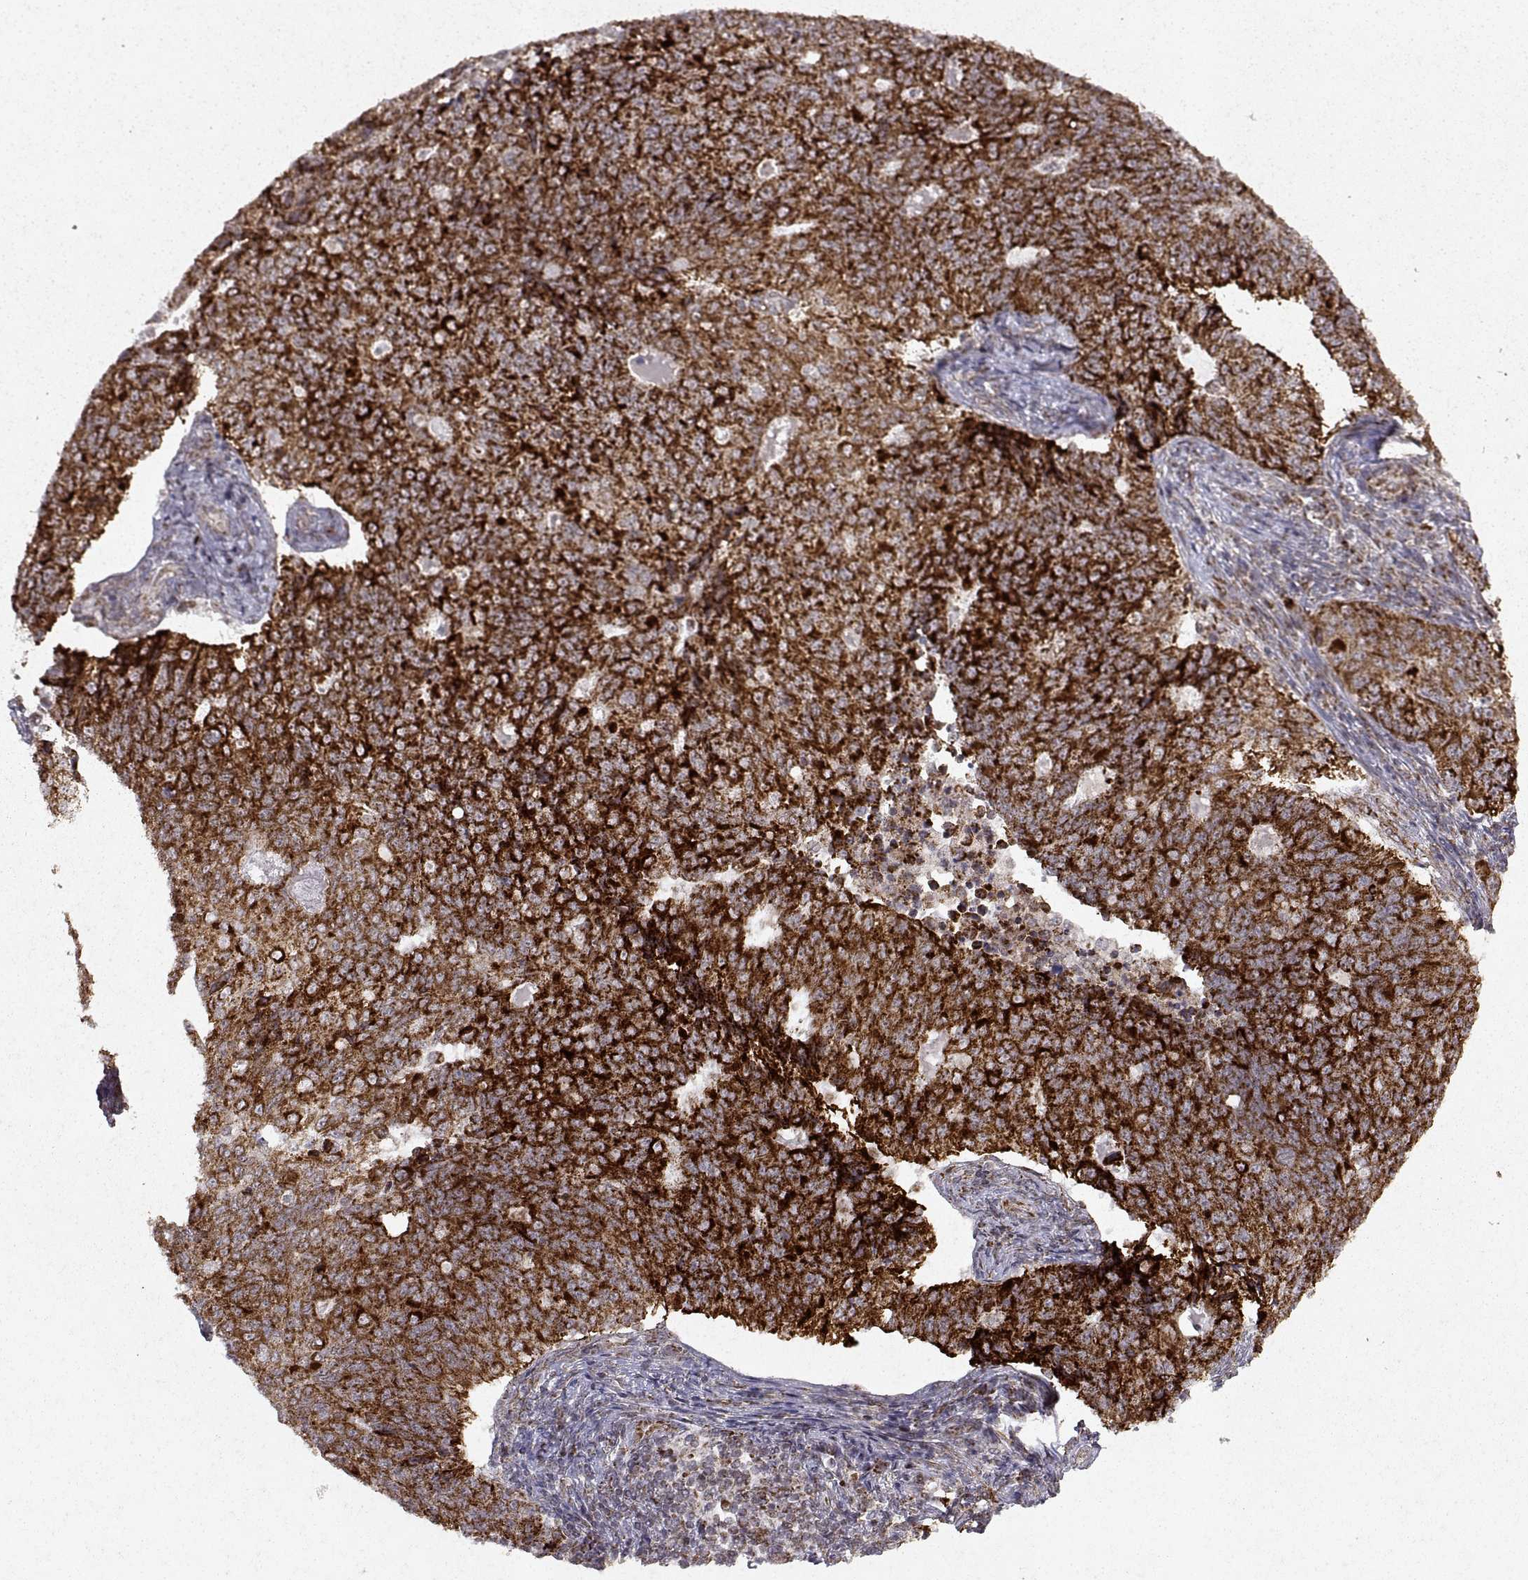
{"staining": {"intensity": "strong", "quantity": ">75%", "location": "cytoplasmic/membranous"}, "tissue": "endometrial cancer", "cell_type": "Tumor cells", "image_type": "cancer", "snomed": [{"axis": "morphology", "description": "Adenocarcinoma, NOS"}, {"axis": "topography", "description": "Endometrium"}], "caption": "Tumor cells reveal high levels of strong cytoplasmic/membranous expression in about >75% of cells in human endometrial adenocarcinoma. (Brightfield microscopy of DAB IHC at high magnification).", "gene": "MANBAL", "patient": {"sex": "female", "age": 43}}